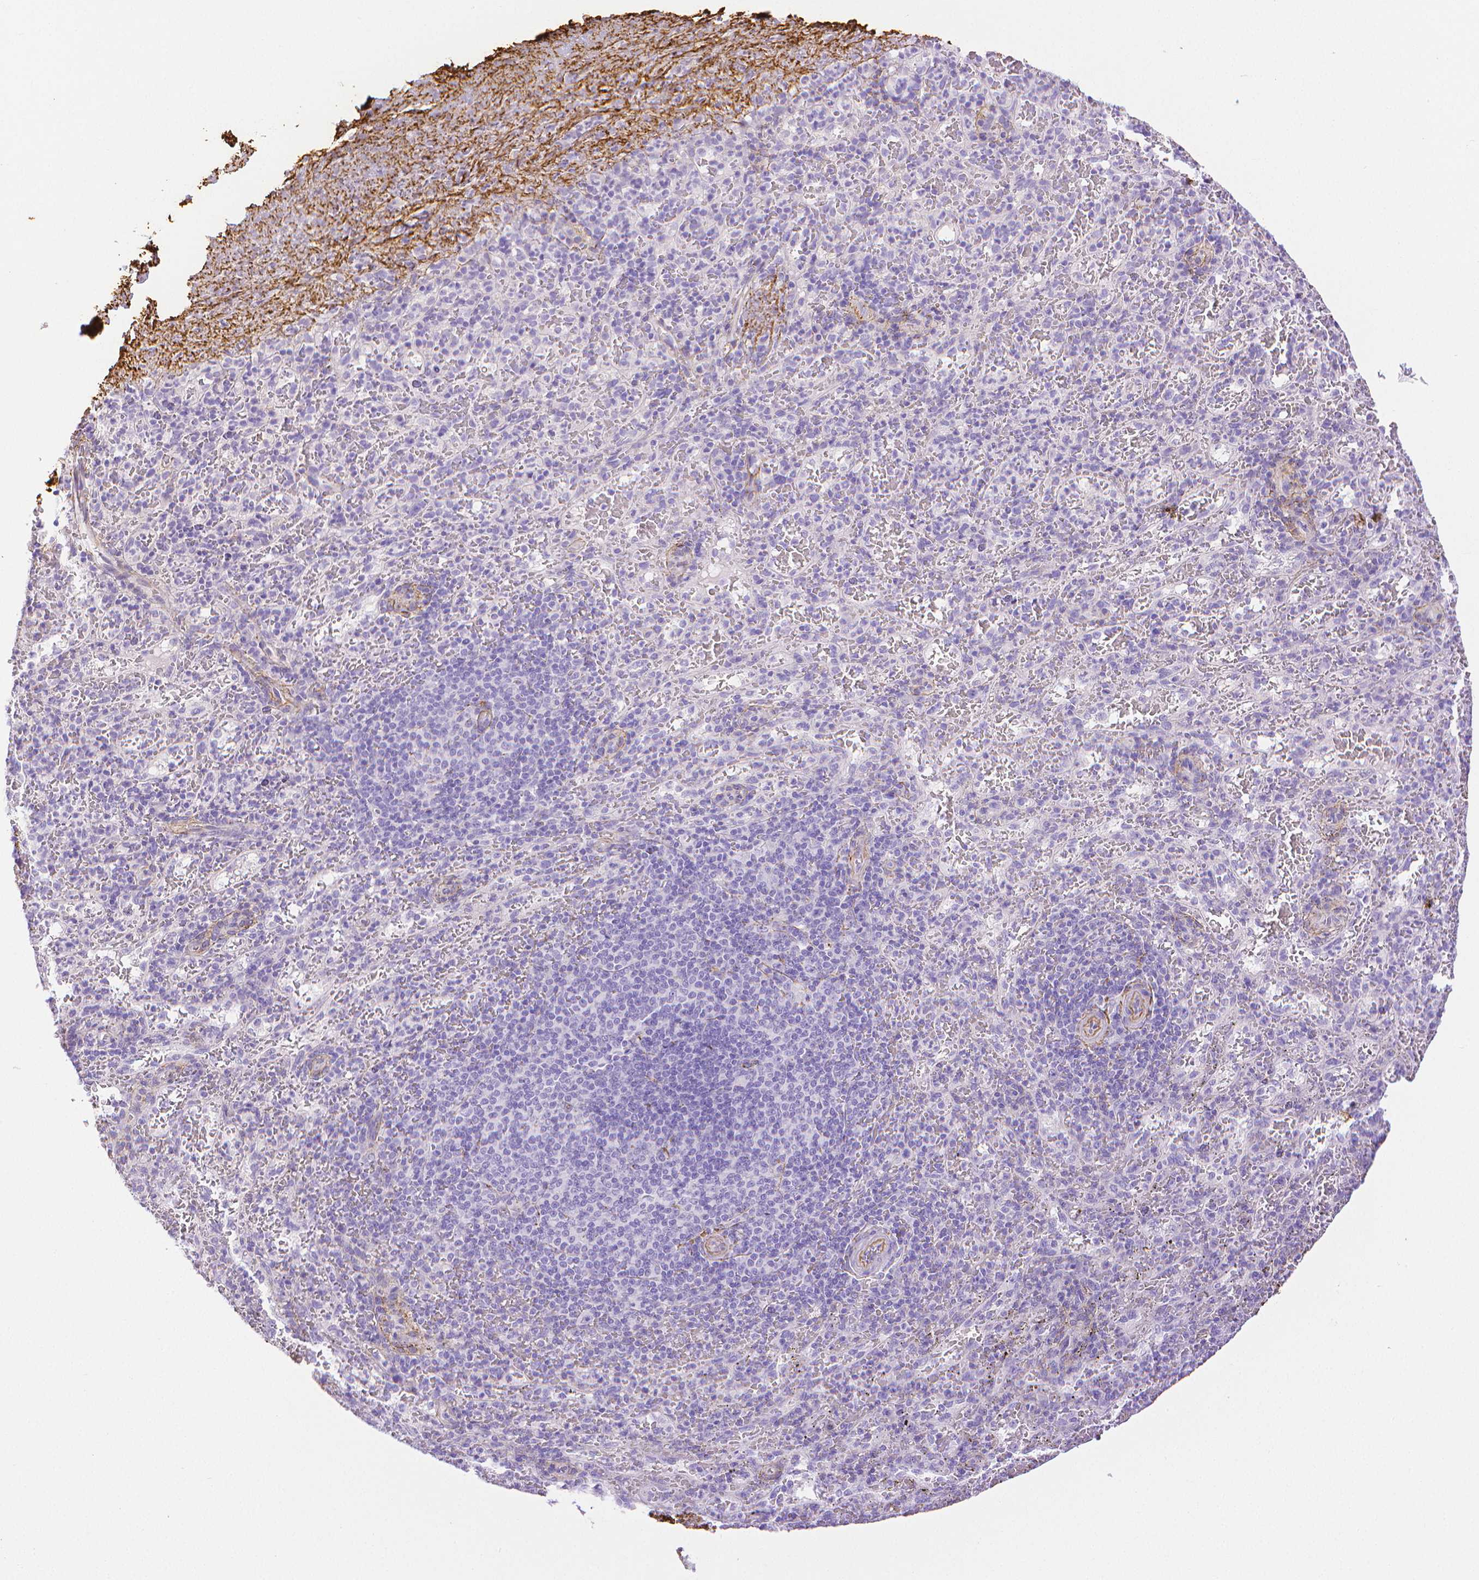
{"staining": {"intensity": "negative", "quantity": "none", "location": "none"}, "tissue": "spleen", "cell_type": "Cells in red pulp", "image_type": "normal", "snomed": [{"axis": "morphology", "description": "Normal tissue, NOS"}, {"axis": "topography", "description": "Spleen"}], "caption": "Protein analysis of normal spleen demonstrates no significant expression in cells in red pulp. Brightfield microscopy of immunohistochemistry (IHC) stained with DAB (3,3'-diaminobenzidine) (brown) and hematoxylin (blue), captured at high magnification.", "gene": "FBN1", "patient": {"sex": "male", "age": 57}}